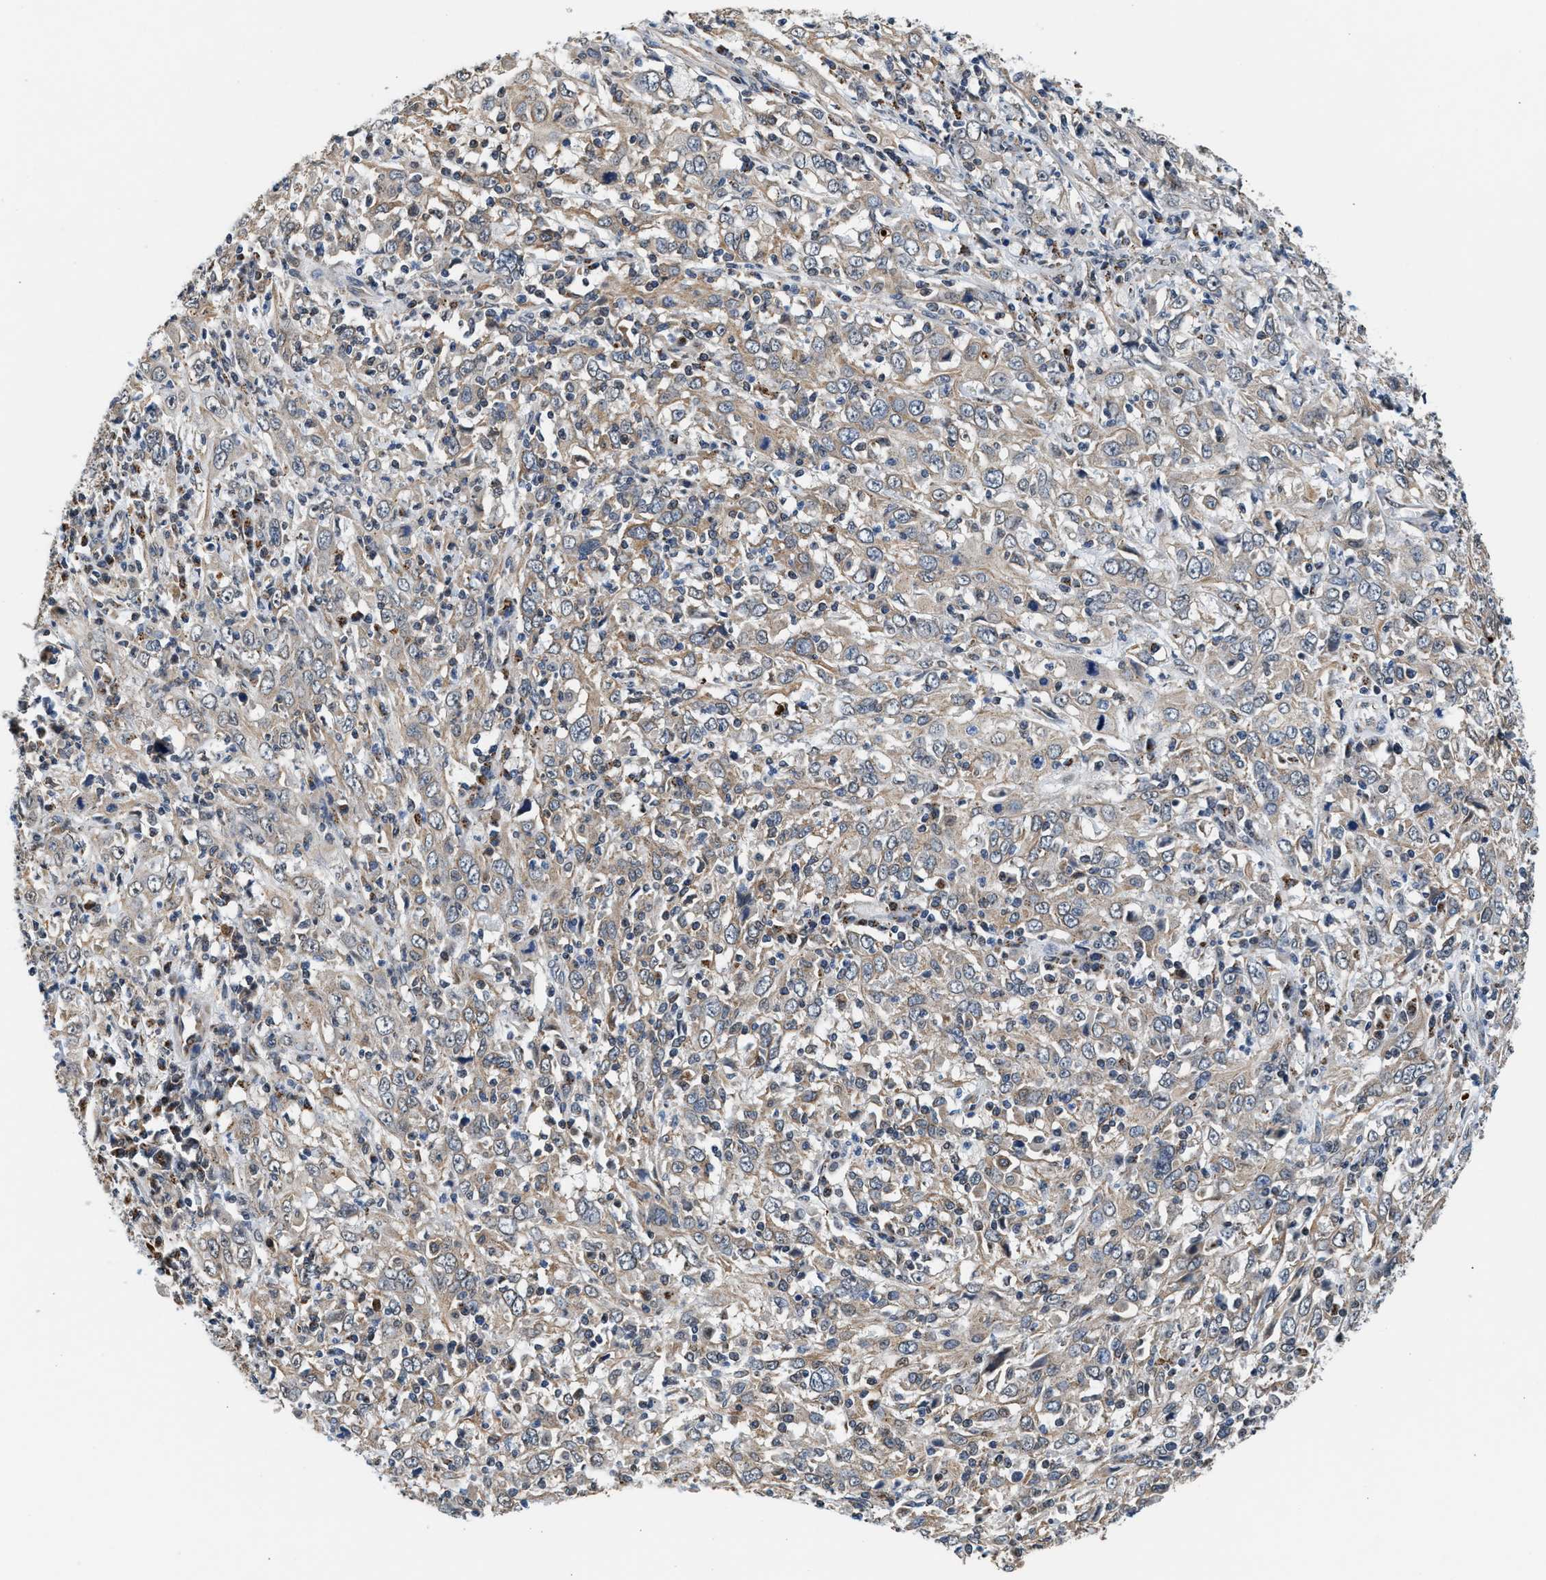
{"staining": {"intensity": "weak", "quantity": "25%-75%", "location": "cytoplasmic/membranous"}, "tissue": "cervical cancer", "cell_type": "Tumor cells", "image_type": "cancer", "snomed": [{"axis": "morphology", "description": "Squamous cell carcinoma, NOS"}, {"axis": "topography", "description": "Cervix"}], "caption": "High-power microscopy captured an immunohistochemistry image of cervical cancer, revealing weak cytoplasmic/membranous expression in approximately 25%-75% of tumor cells. (Stains: DAB in brown, nuclei in blue, Microscopy: brightfield microscopy at high magnification).", "gene": "KCNMB2", "patient": {"sex": "female", "age": 46}}